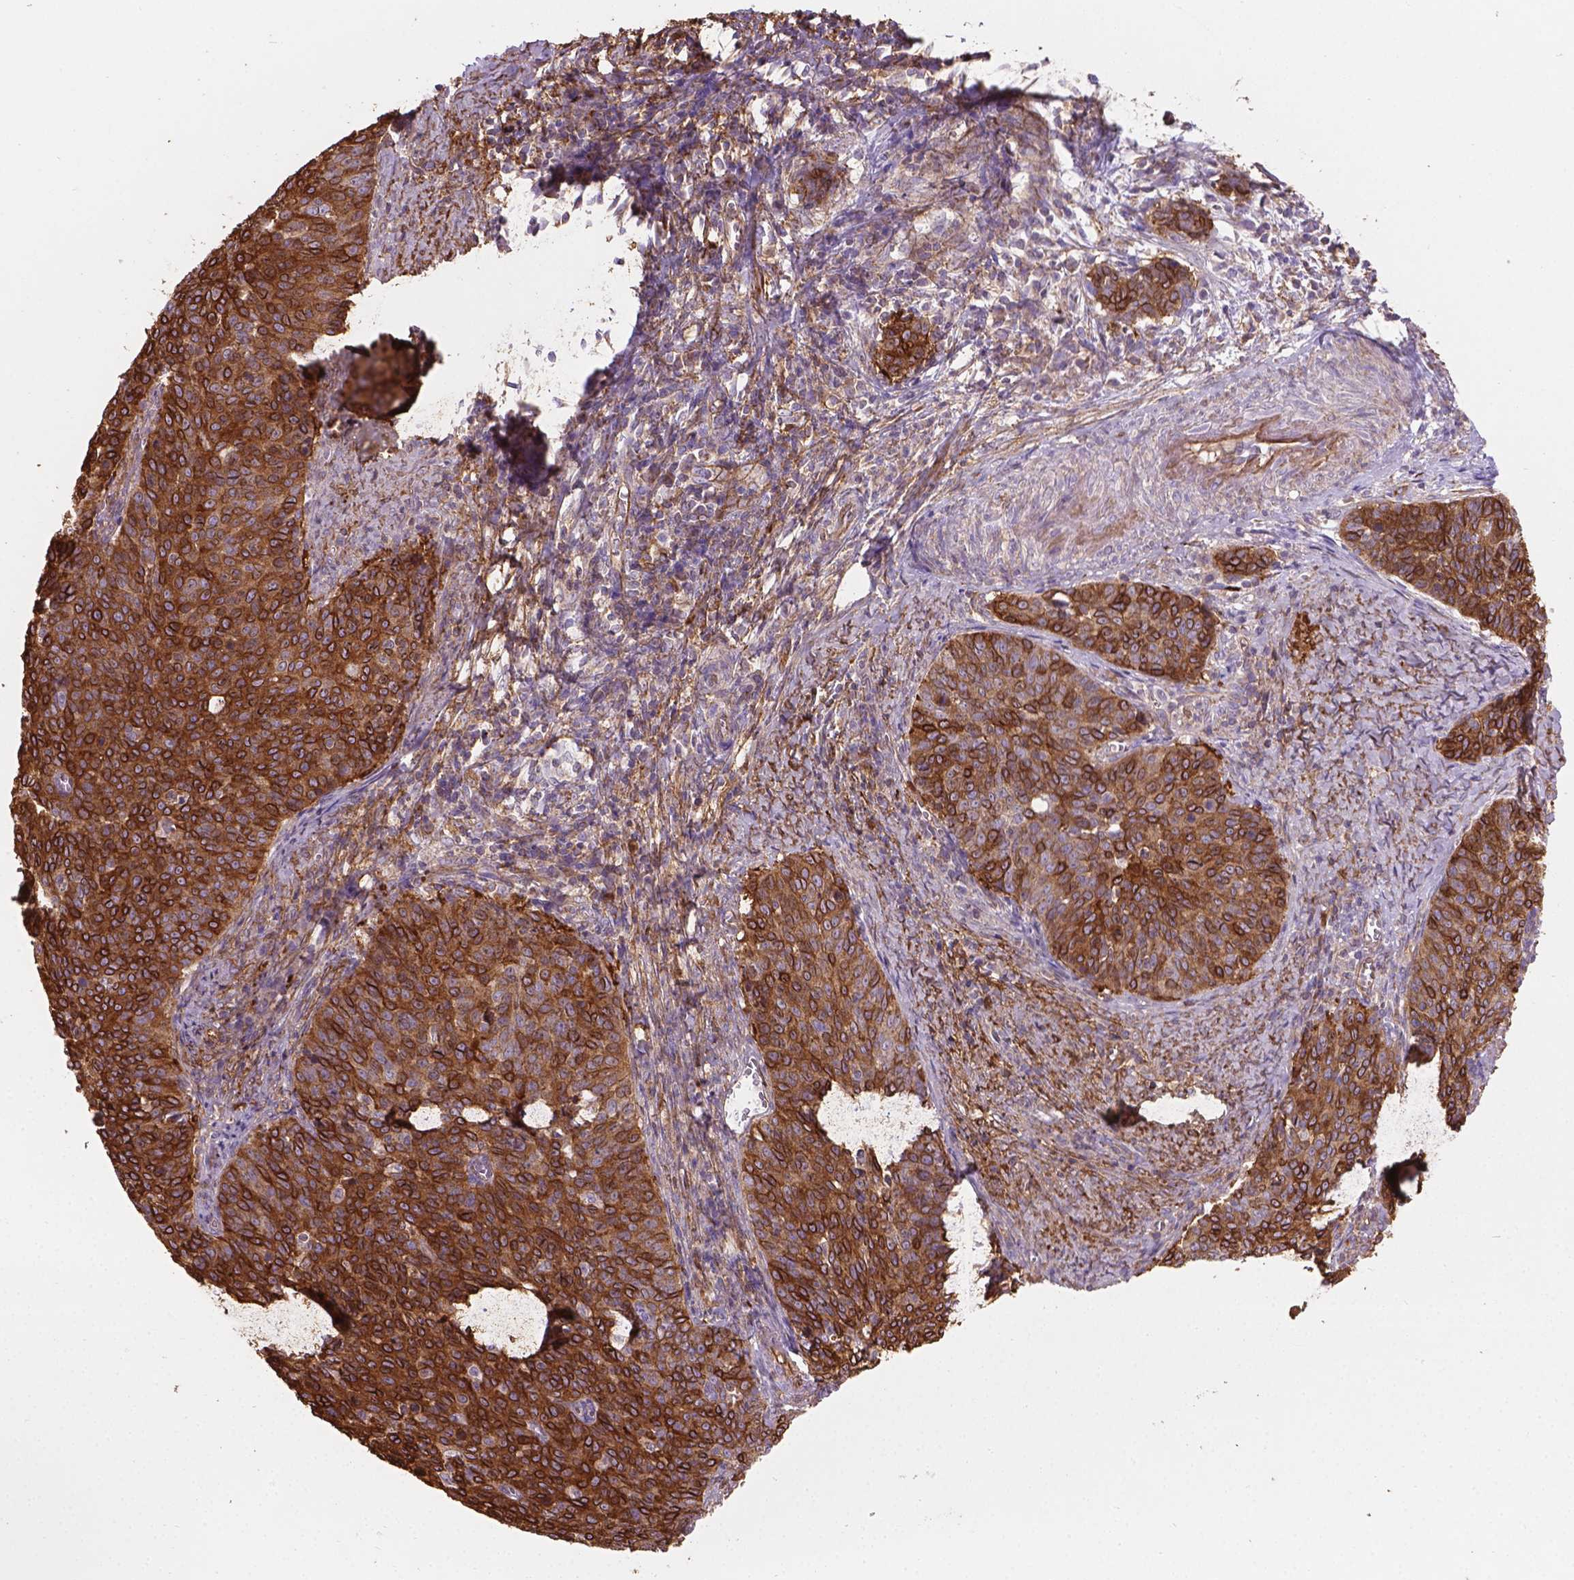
{"staining": {"intensity": "strong", "quantity": ">75%", "location": "cytoplasmic/membranous"}, "tissue": "cervical cancer", "cell_type": "Tumor cells", "image_type": "cancer", "snomed": [{"axis": "morphology", "description": "Normal tissue, NOS"}, {"axis": "morphology", "description": "Squamous cell carcinoma, NOS"}, {"axis": "topography", "description": "Cervix"}], "caption": "Immunohistochemistry (IHC) (DAB) staining of human cervical squamous cell carcinoma demonstrates strong cytoplasmic/membranous protein positivity in about >75% of tumor cells.", "gene": "TCAF1", "patient": {"sex": "female", "age": 39}}